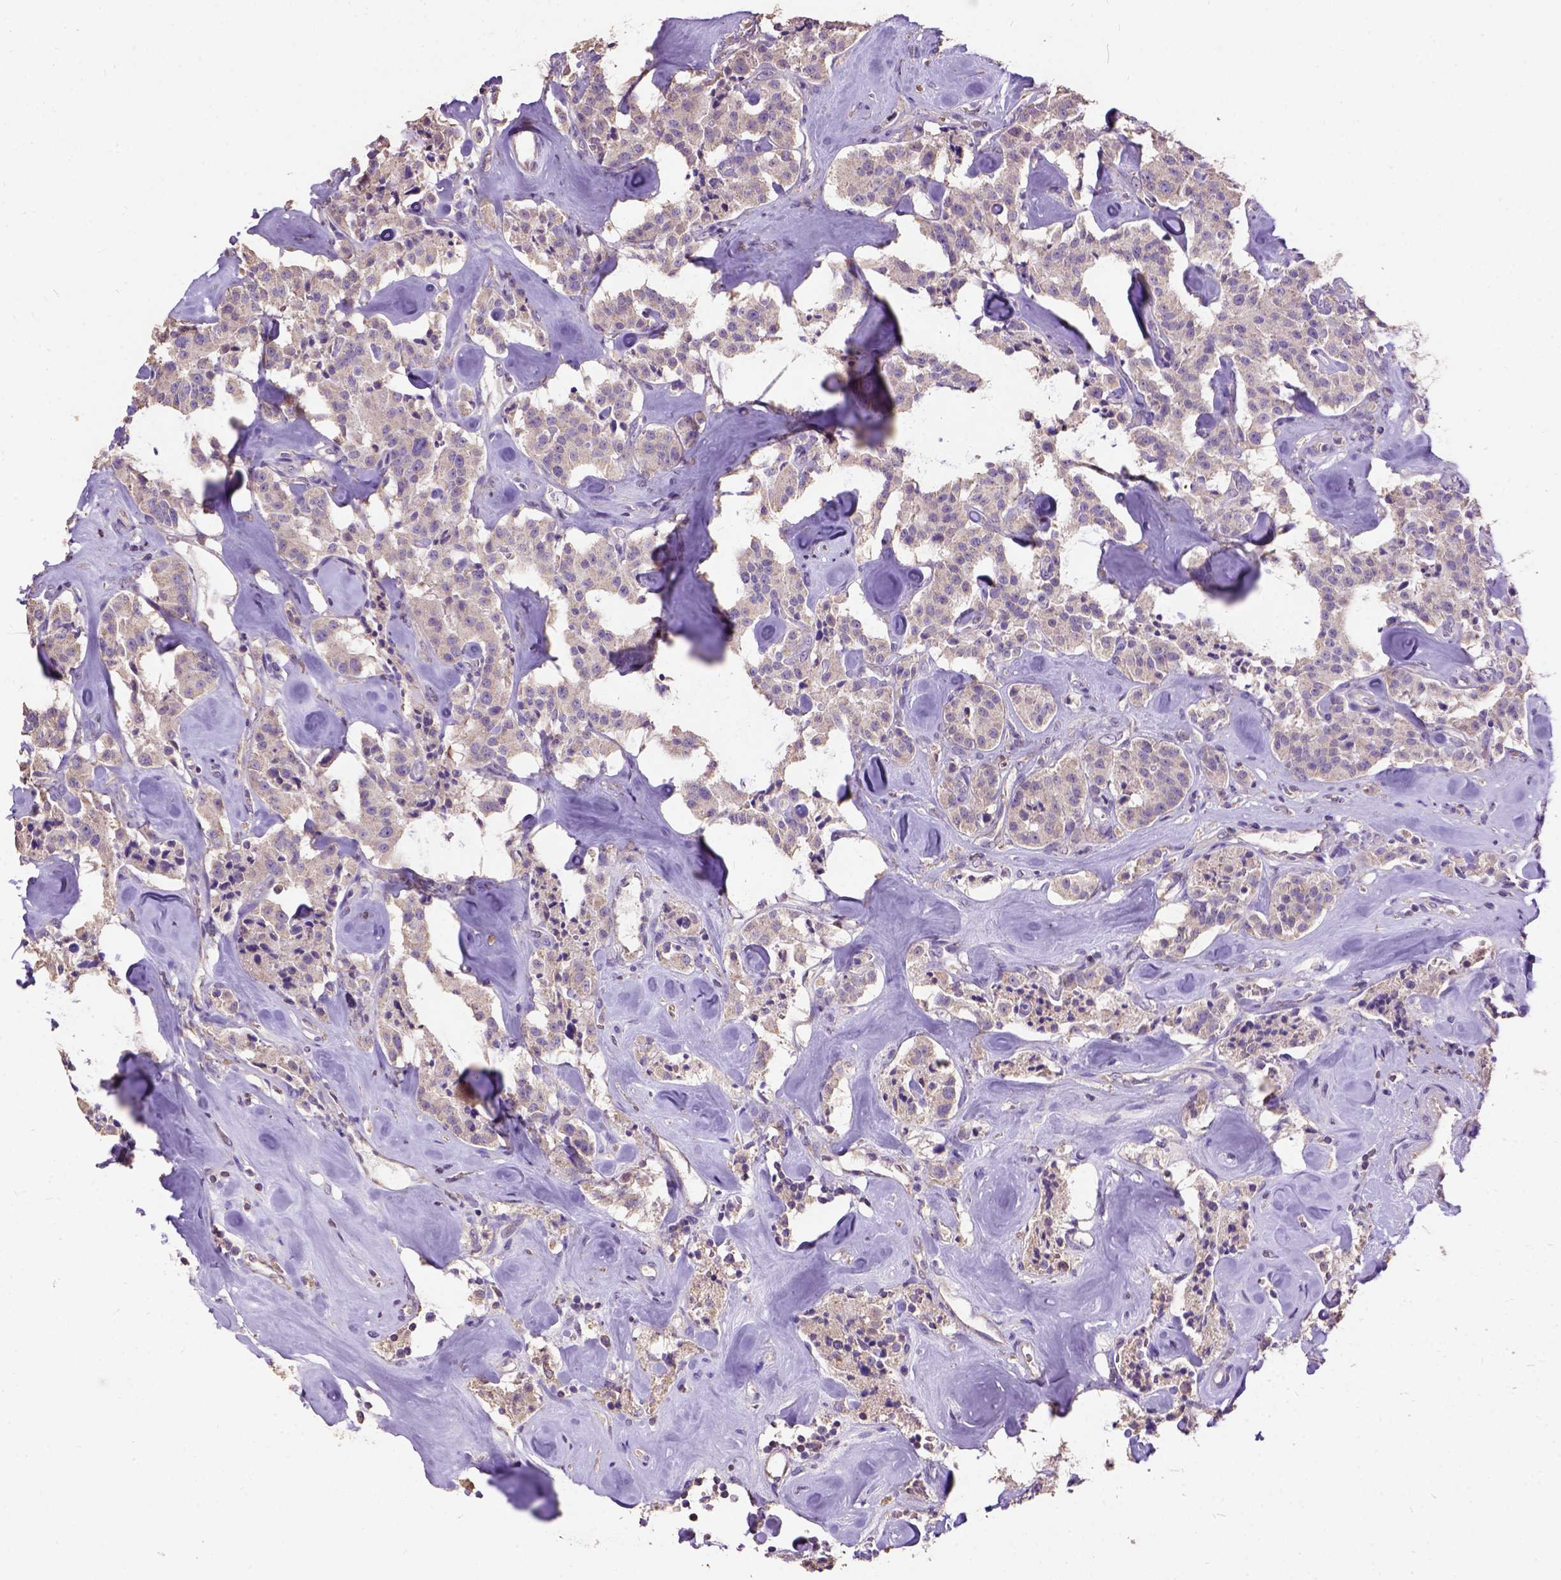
{"staining": {"intensity": "negative", "quantity": "none", "location": "none"}, "tissue": "carcinoid", "cell_type": "Tumor cells", "image_type": "cancer", "snomed": [{"axis": "morphology", "description": "Carcinoid, malignant, NOS"}, {"axis": "topography", "description": "Pancreas"}], "caption": "The immunohistochemistry (IHC) photomicrograph has no significant expression in tumor cells of malignant carcinoid tissue.", "gene": "DQX1", "patient": {"sex": "male", "age": 41}}